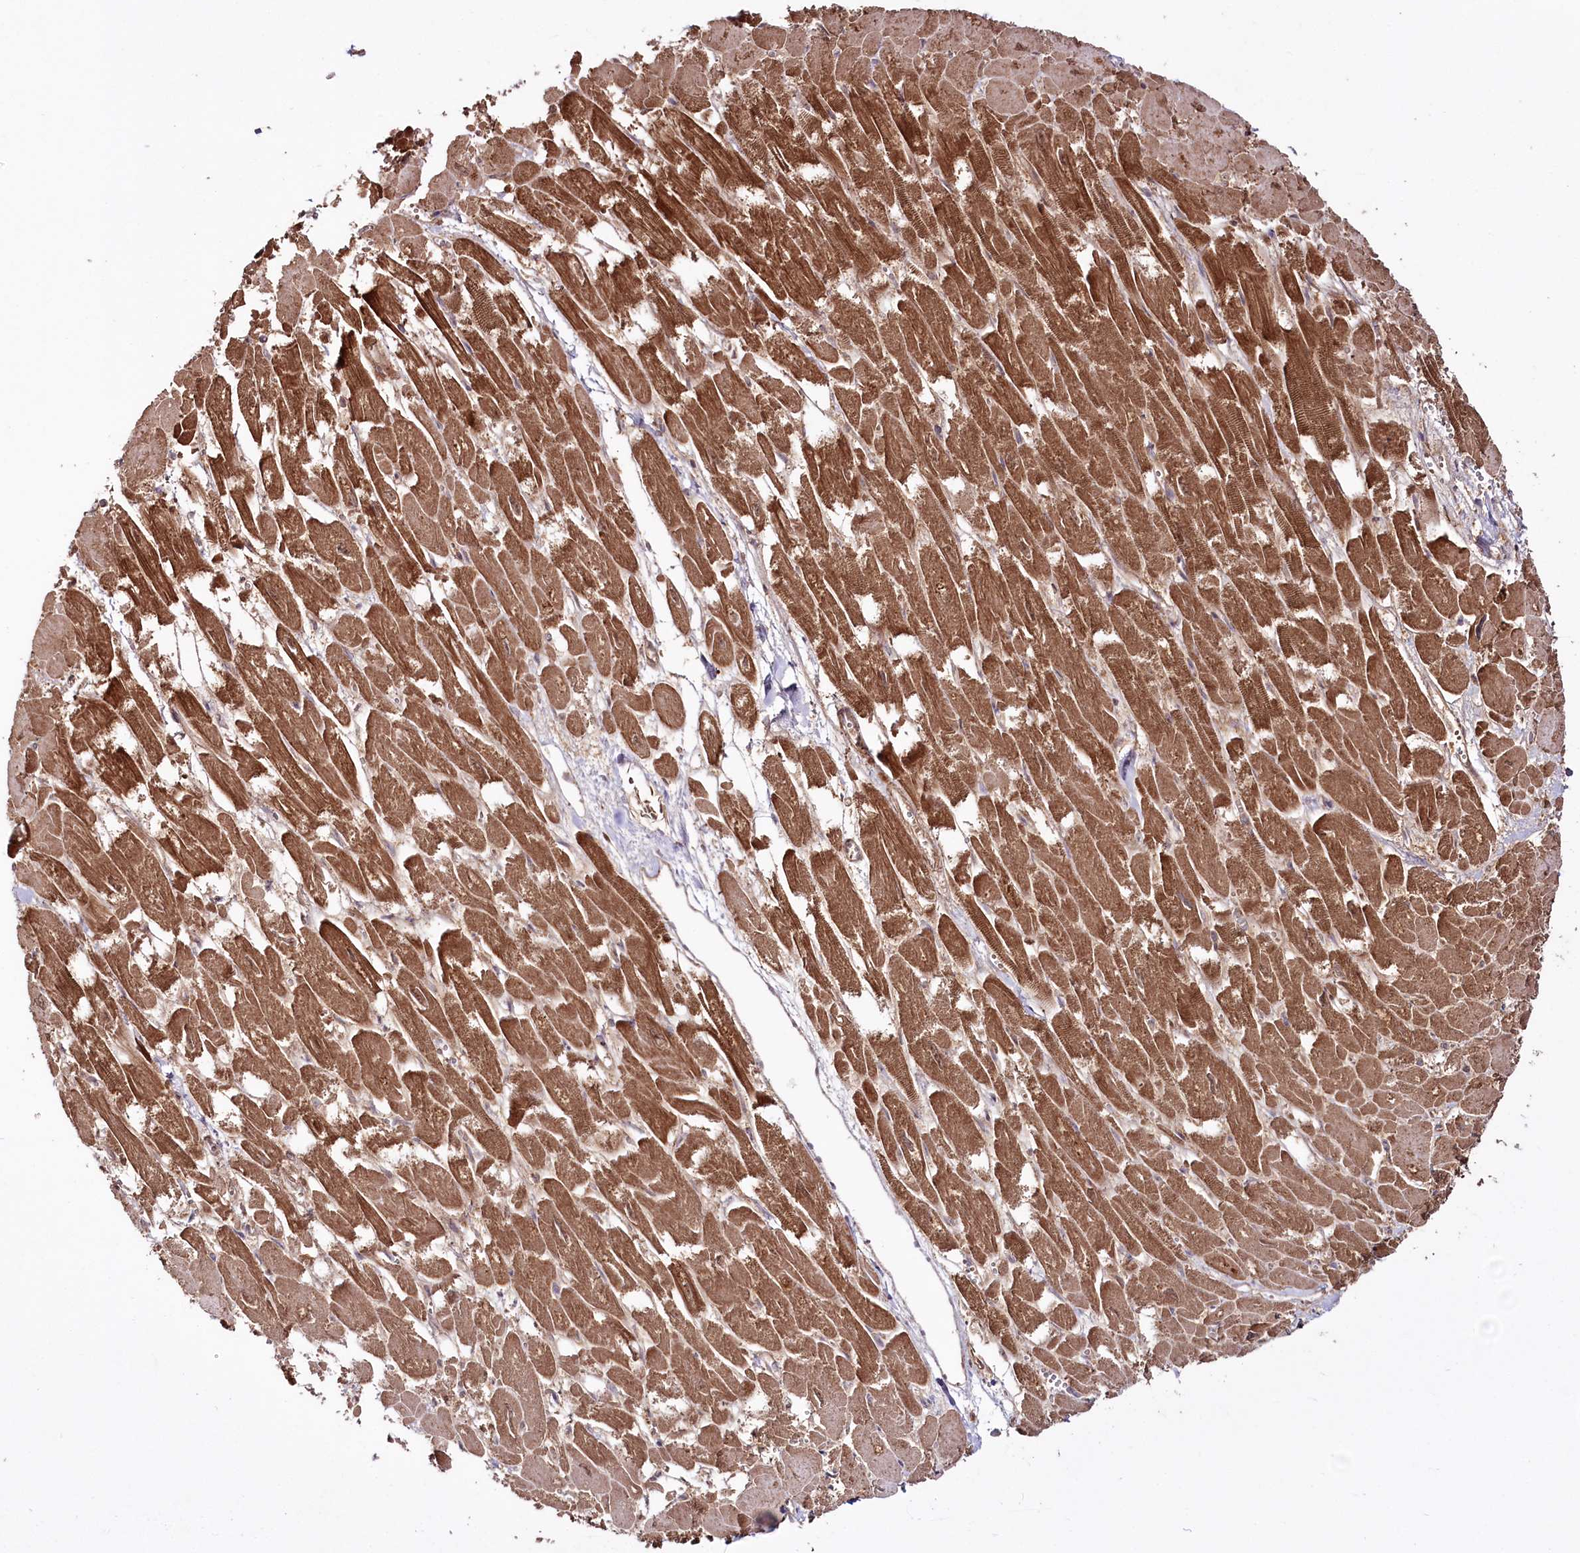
{"staining": {"intensity": "strong", "quantity": ">75%", "location": "cytoplasmic/membranous"}, "tissue": "heart muscle", "cell_type": "Cardiomyocytes", "image_type": "normal", "snomed": [{"axis": "morphology", "description": "Normal tissue, NOS"}, {"axis": "topography", "description": "Heart"}], "caption": "Approximately >75% of cardiomyocytes in normal human heart muscle demonstrate strong cytoplasmic/membranous protein staining as visualized by brown immunohistochemical staining.", "gene": "REXO2", "patient": {"sex": "male", "age": 54}}